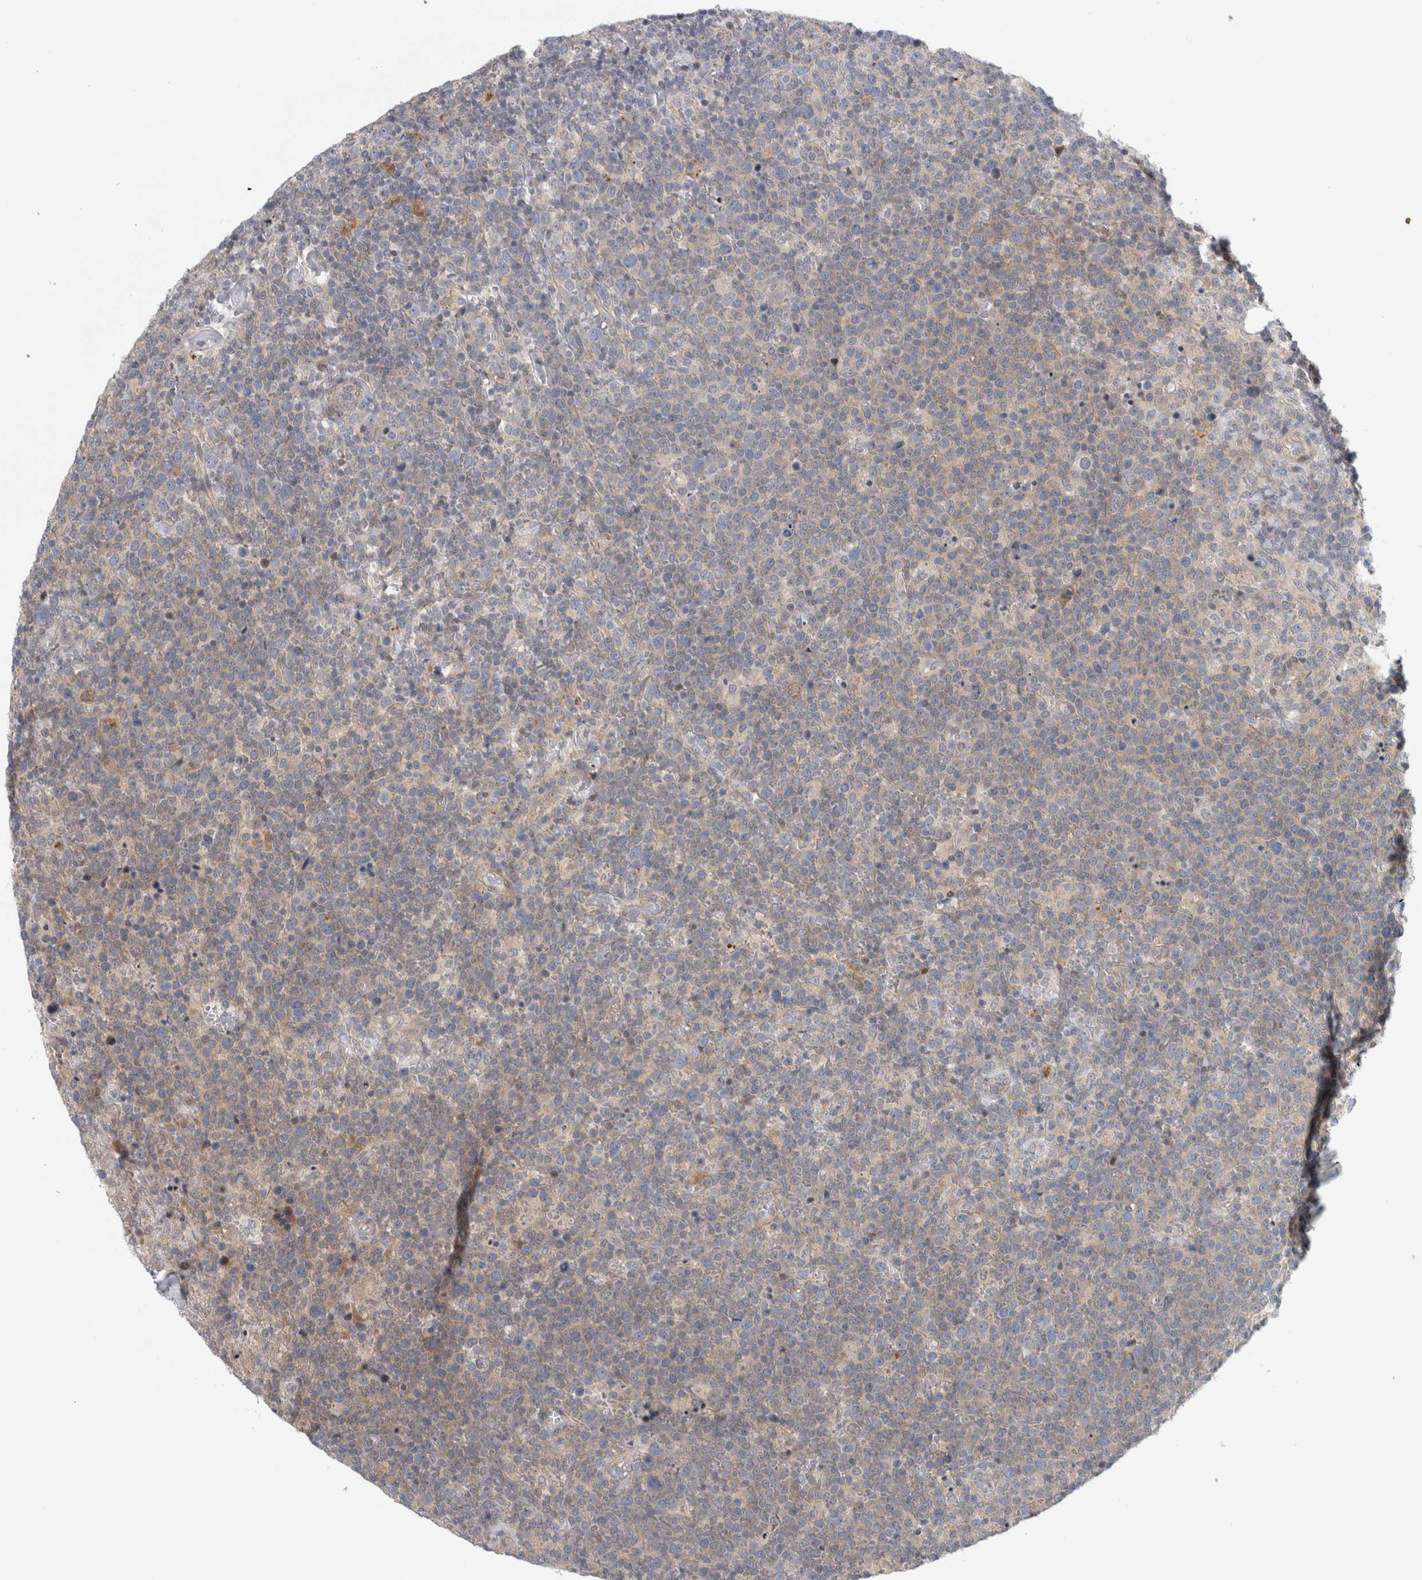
{"staining": {"intensity": "weak", "quantity": "<25%", "location": "cytoplasmic/membranous"}, "tissue": "lymphoma", "cell_type": "Tumor cells", "image_type": "cancer", "snomed": [{"axis": "morphology", "description": "Malignant lymphoma, non-Hodgkin's type, High grade"}, {"axis": "topography", "description": "Lymph node"}], "caption": "An IHC image of lymphoma is shown. There is no staining in tumor cells of lymphoma.", "gene": "ZNF804B", "patient": {"sex": "male", "age": 61}}